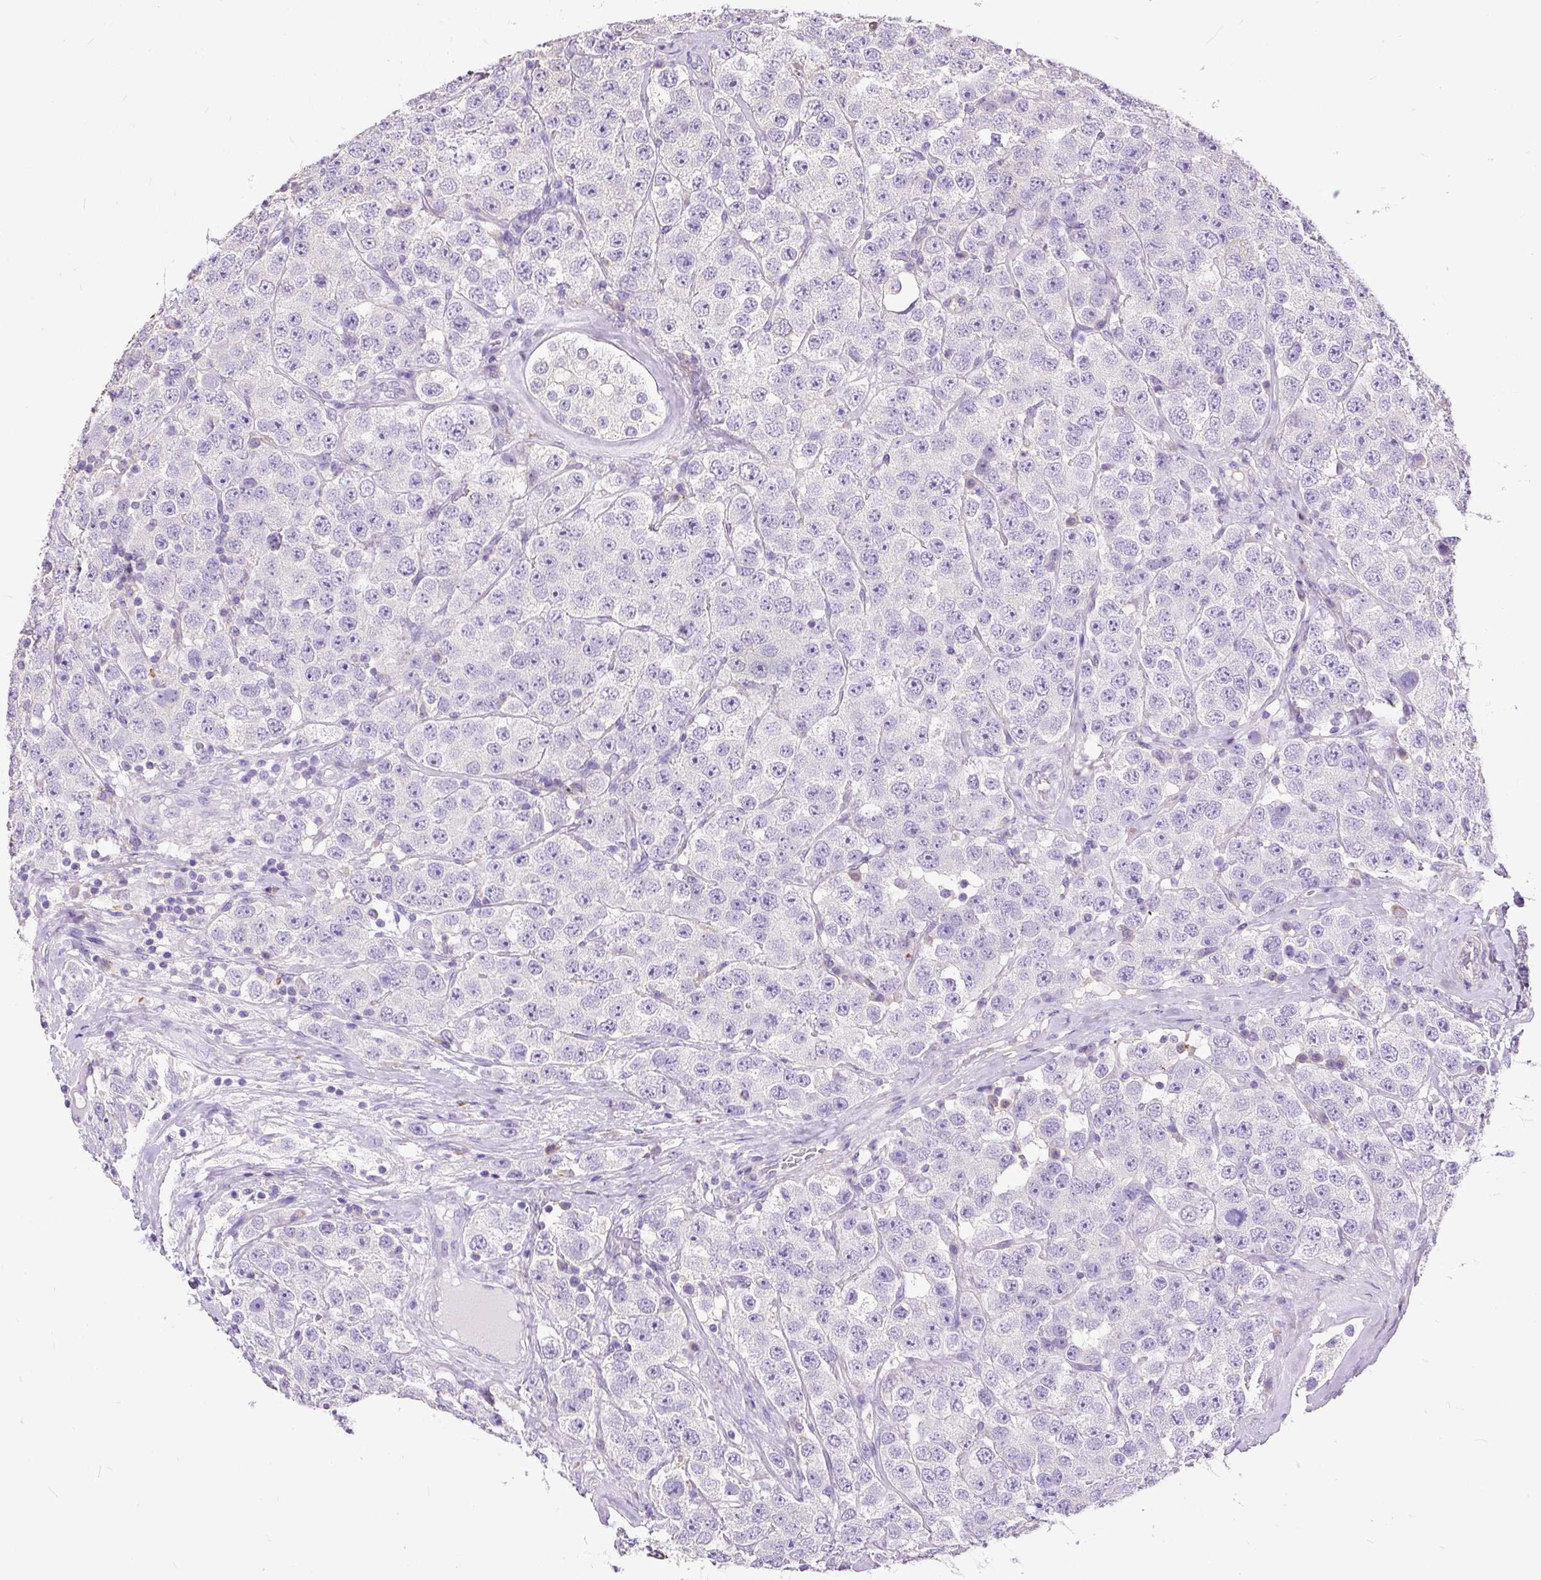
{"staining": {"intensity": "negative", "quantity": "none", "location": "none"}, "tissue": "testis cancer", "cell_type": "Tumor cells", "image_type": "cancer", "snomed": [{"axis": "morphology", "description": "Seminoma, NOS"}, {"axis": "topography", "description": "Testis"}], "caption": "Protein analysis of seminoma (testis) shows no significant positivity in tumor cells.", "gene": "GBX1", "patient": {"sex": "male", "age": 28}}